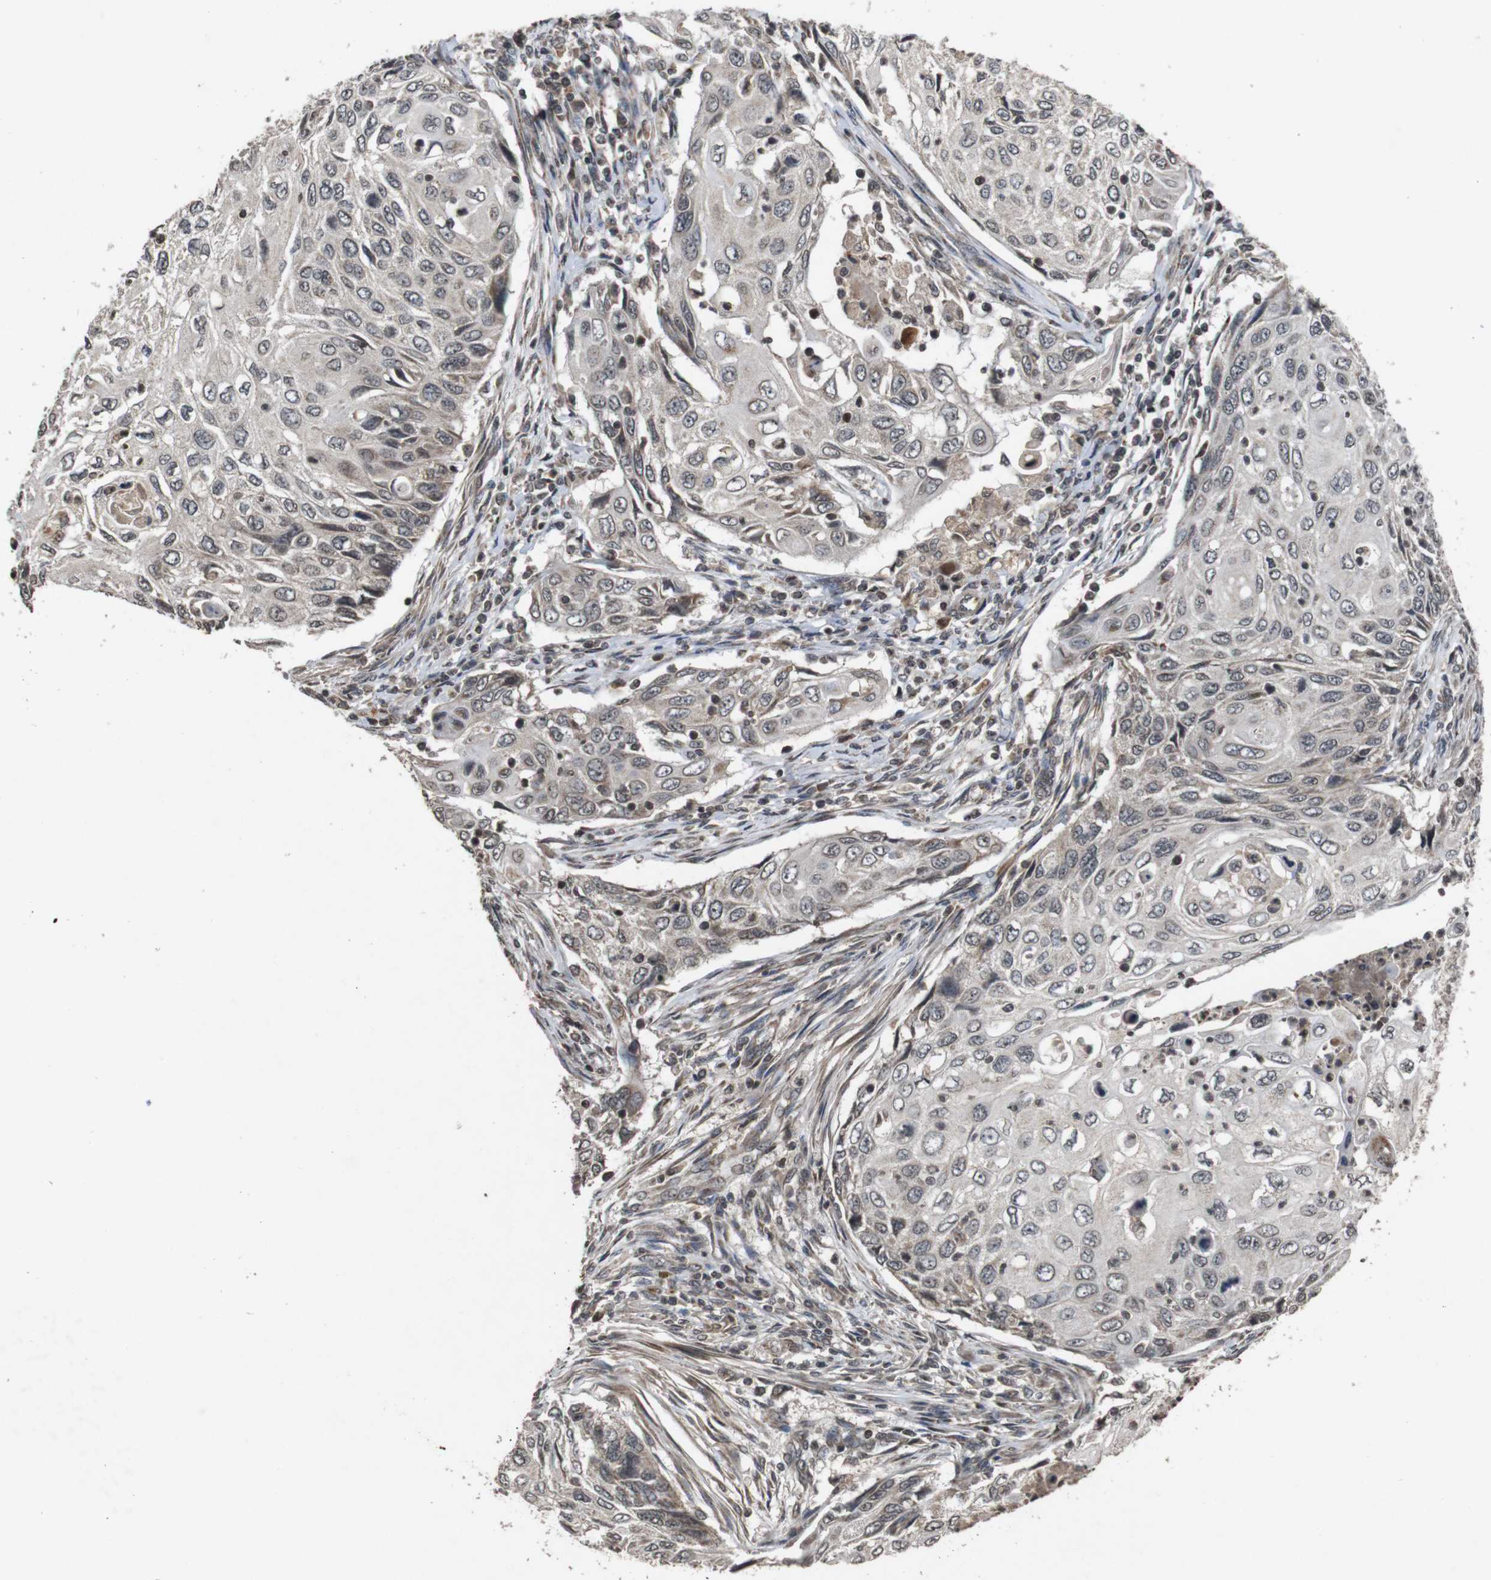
{"staining": {"intensity": "weak", "quantity": "25%-75%", "location": "cytoplasmic/membranous,nuclear"}, "tissue": "cervical cancer", "cell_type": "Tumor cells", "image_type": "cancer", "snomed": [{"axis": "morphology", "description": "Squamous cell carcinoma, NOS"}, {"axis": "topography", "description": "Cervix"}], "caption": "Cervical squamous cell carcinoma stained with a brown dye shows weak cytoplasmic/membranous and nuclear positive staining in about 25%-75% of tumor cells.", "gene": "SORL1", "patient": {"sex": "female", "age": 70}}